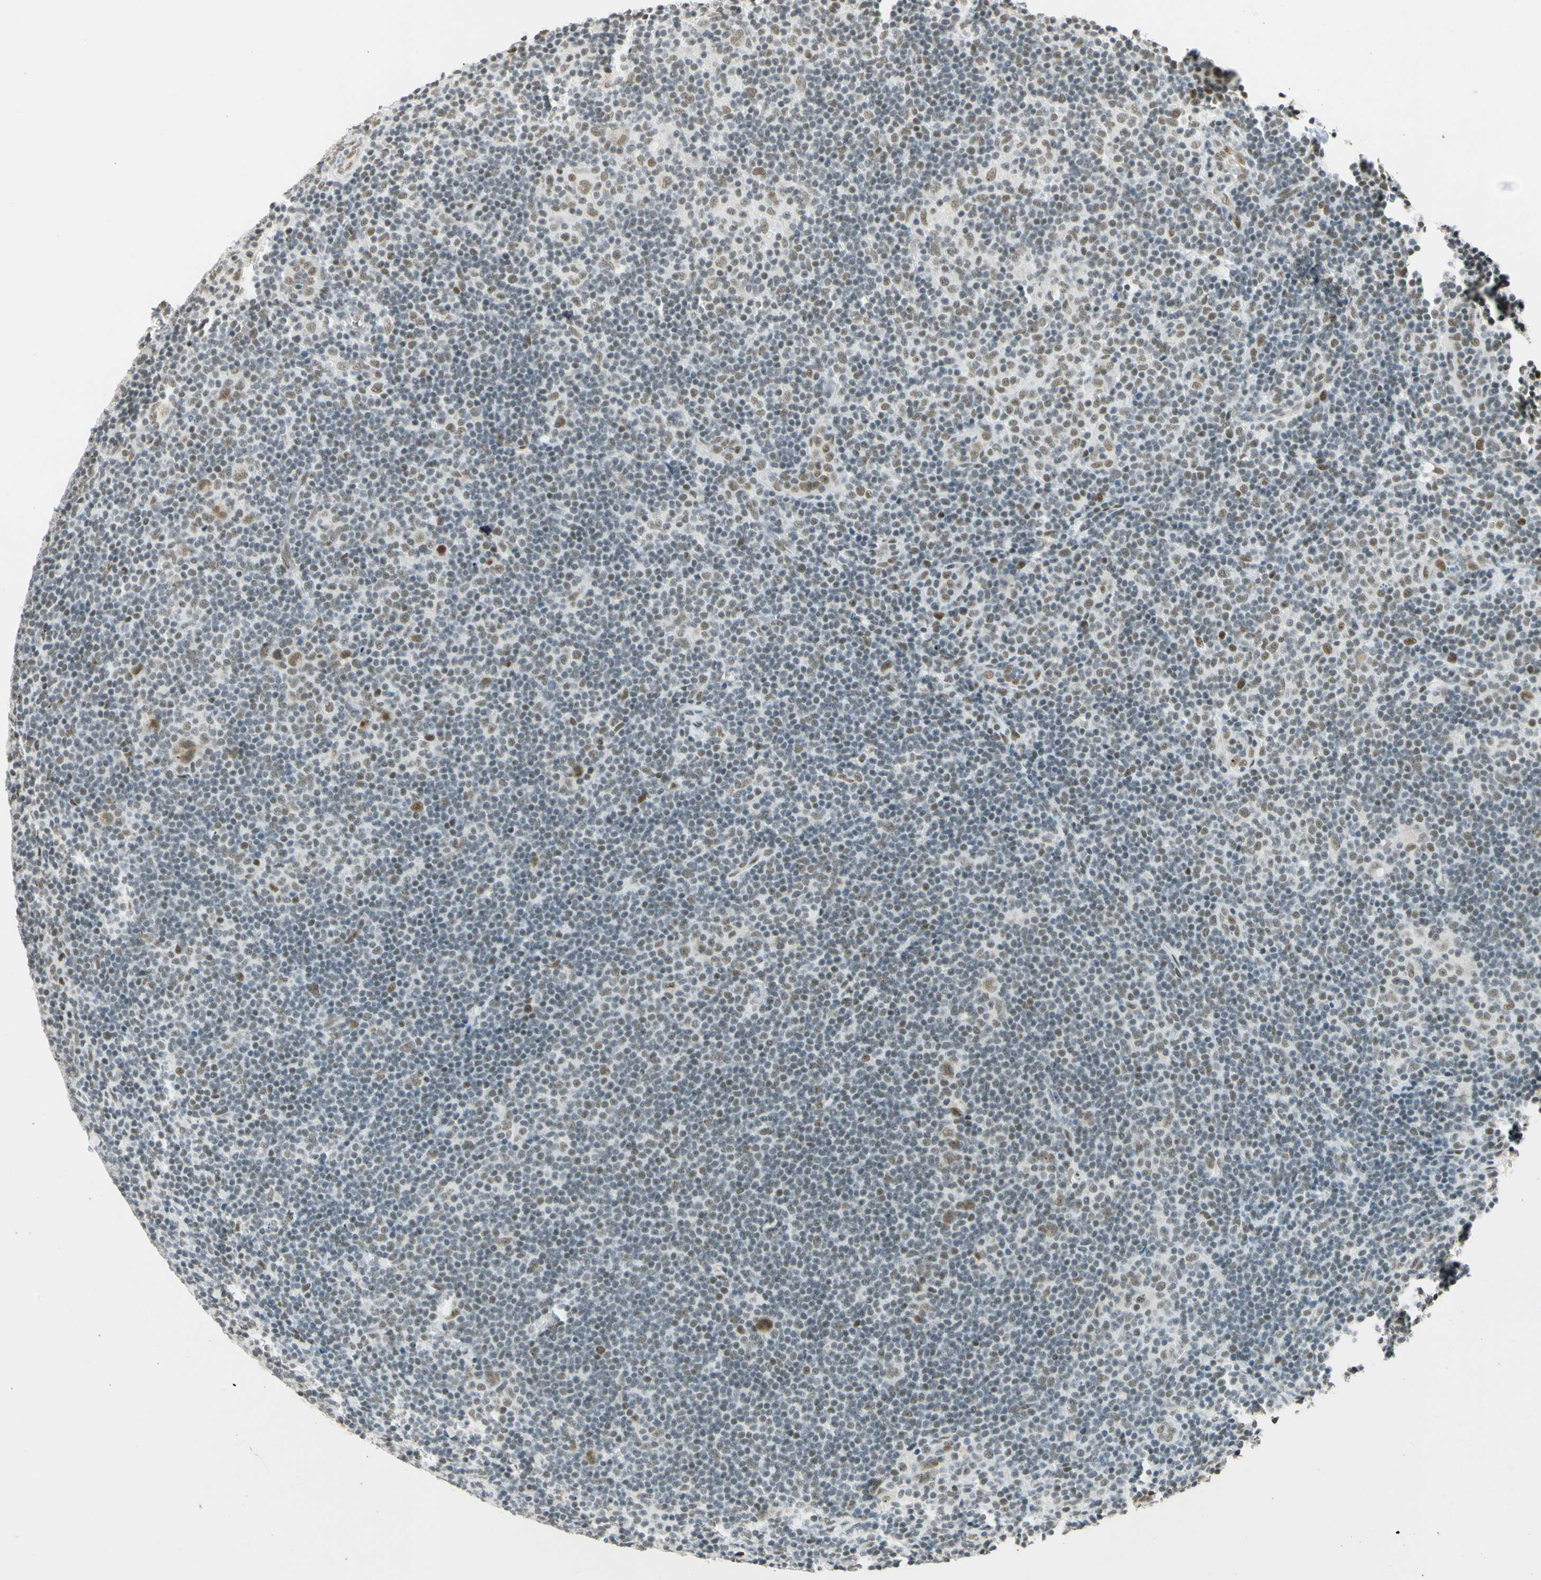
{"staining": {"intensity": "moderate", "quantity": ">75%", "location": "nuclear"}, "tissue": "lymphoma", "cell_type": "Tumor cells", "image_type": "cancer", "snomed": [{"axis": "morphology", "description": "Hodgkin's disease, NOS"}, {"axis": "topography", "description": "Lymph node"}], "caption": "Lymphoma stained with a protein marker shows moderate staining in tumor cells.", "gene": "NELFE", "patient": {"sex": "female", "age": 57}}